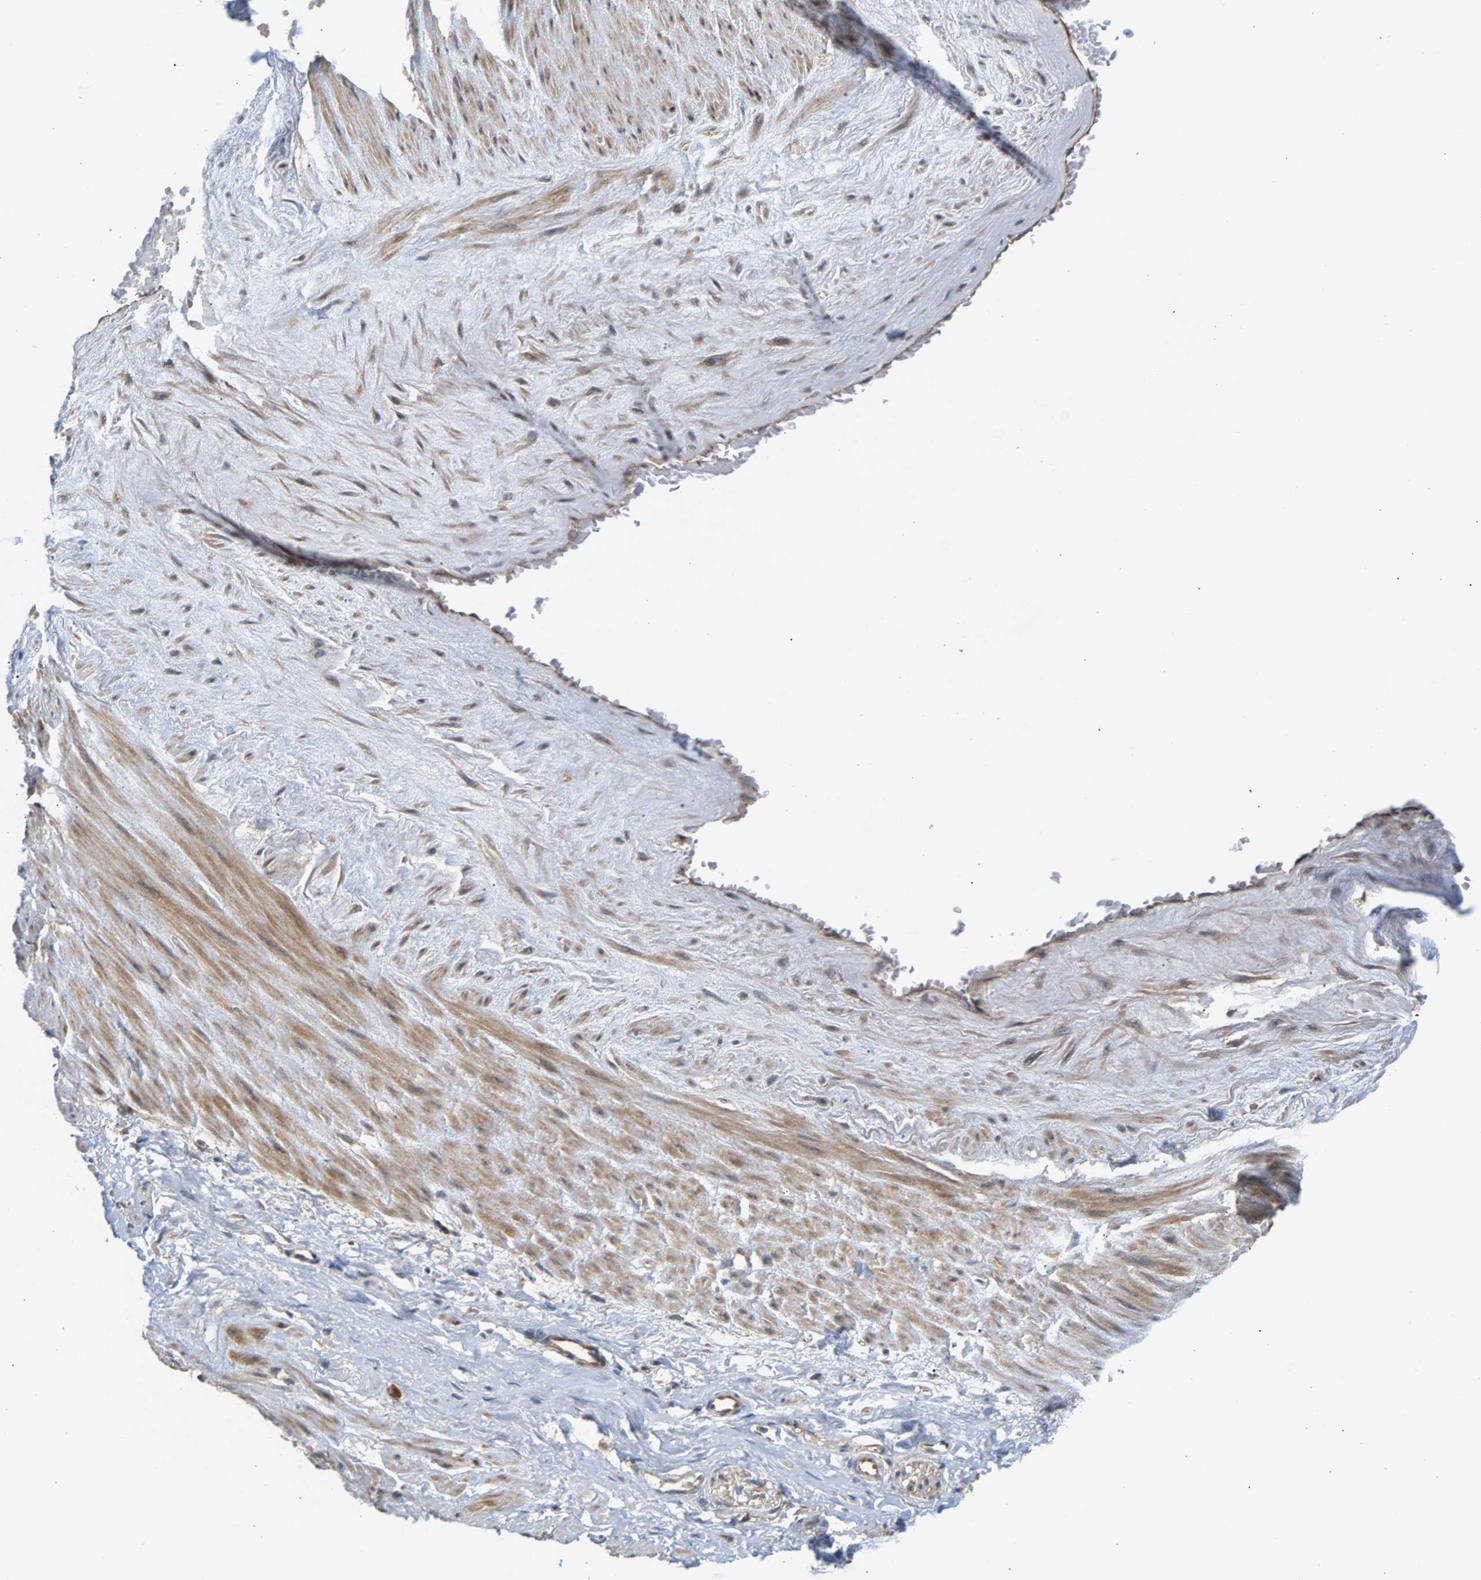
{"staining": {"intensity": "strong", "quantity": ">75%", "location": "cytoplasmic/membranous"}, "tissue": "adipose tissue", "cell_type": "Adipocytes", "image_type": "normal", "snomed": [{"axis": "morphology", "description": "Normal tissue, NOS"}, {"axis": "topography", "description": "Soft tissue"}, {"axis": "topography", "description": "Vascular tissue"}], "caption": "Adipocytes show strong cytoplasmic/membranous positivity in about >75% of cells in benign adipose tissue.", "gene": "MAP2K5", "patient": {"sex": "female", "age": 35}}